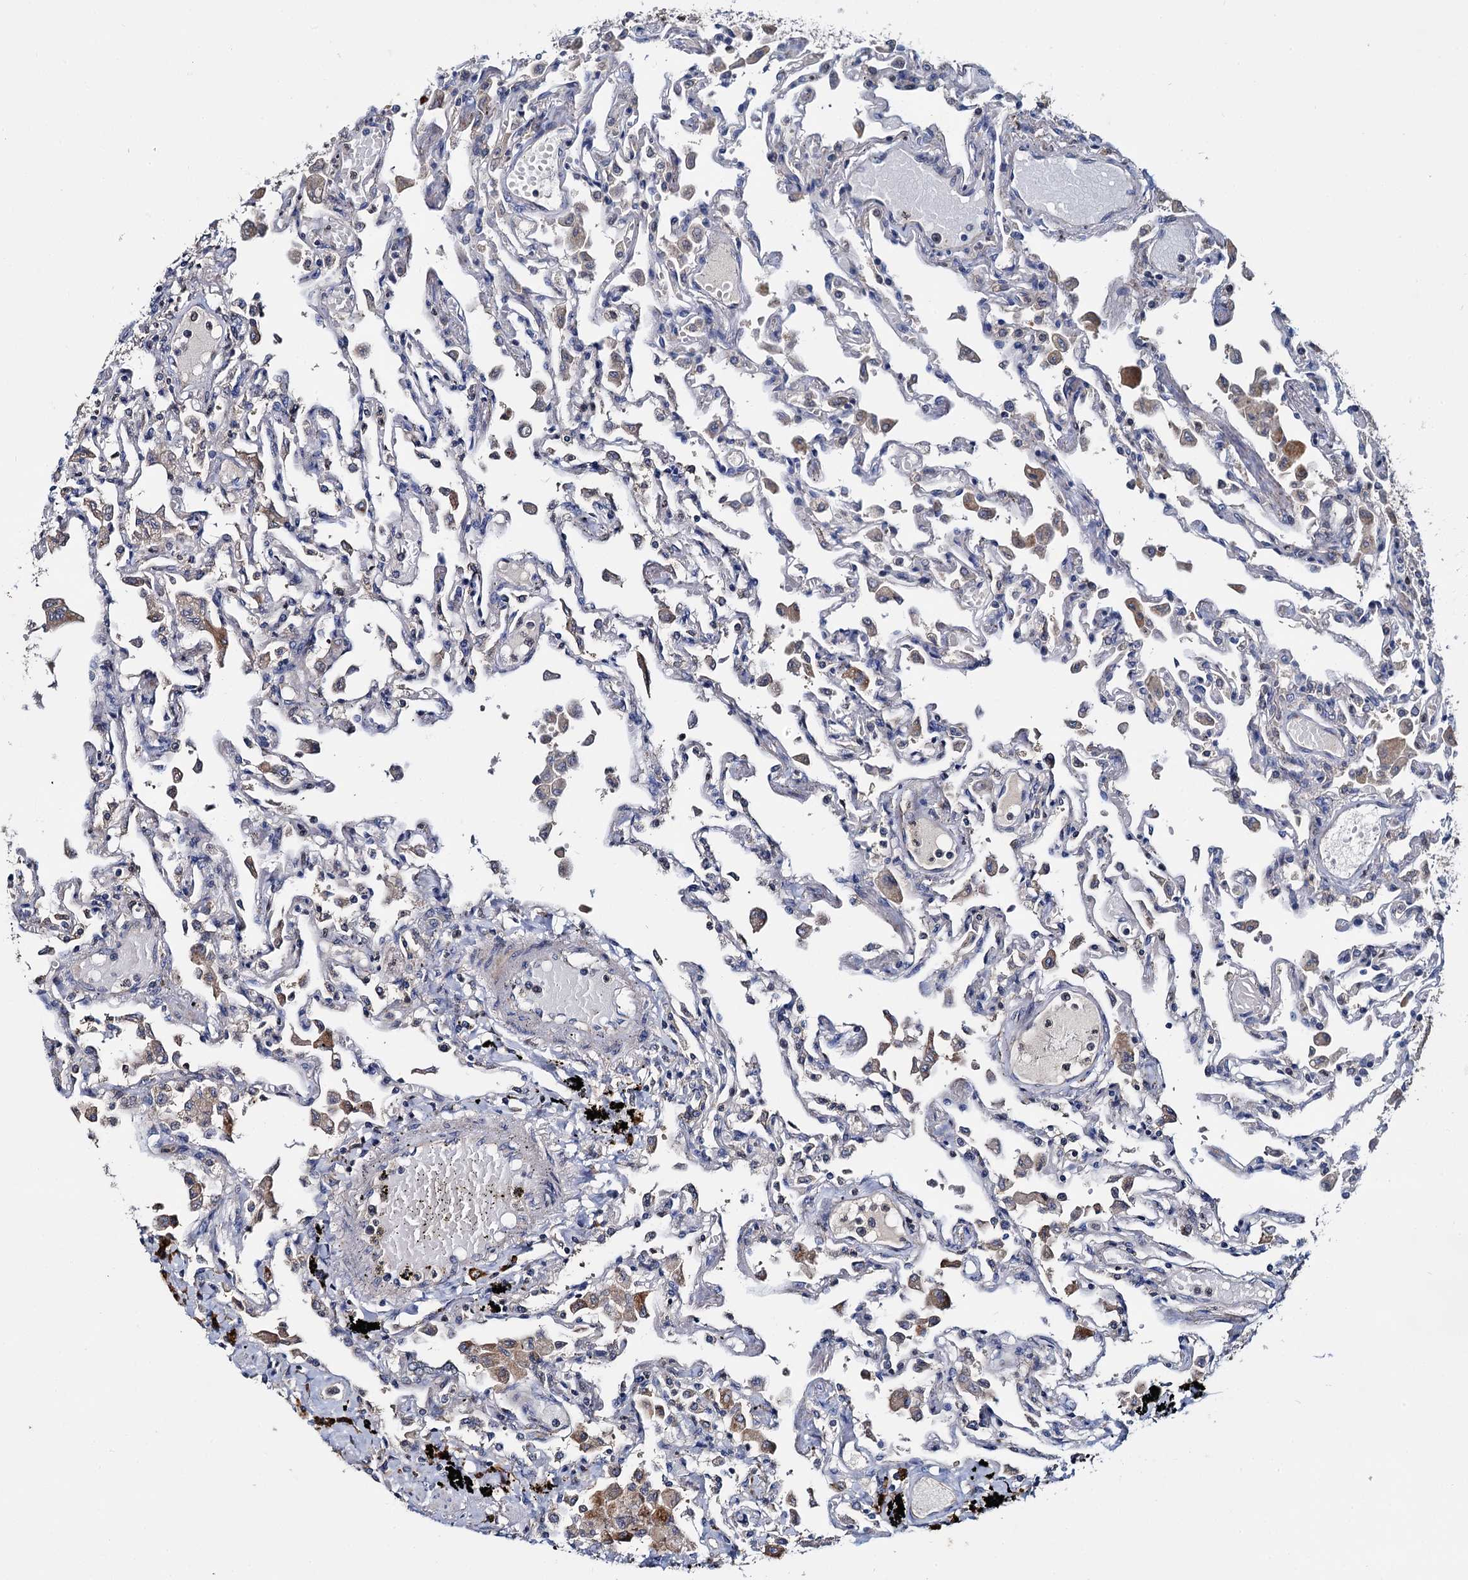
{"staining": {"intensity": "negative", "quantity": "none", "location": "none"}, "tissue": "lung", "cell_type": "Alveolar cells", "image_type": "normal", "snomed": [{"axis": "morphology", "description": "Normal tissue, NOS"}, {"axis": "topography", "description": "Bronchus"}, {"axis": "topography", "description": "Lung"}], "caption": "Protein analysis of benign lung displays no significant positivity in alveolar cells. Nuclei are stained in blue.", "gene": "CEP192", "patient": {"sex": "female", "age": 49}}